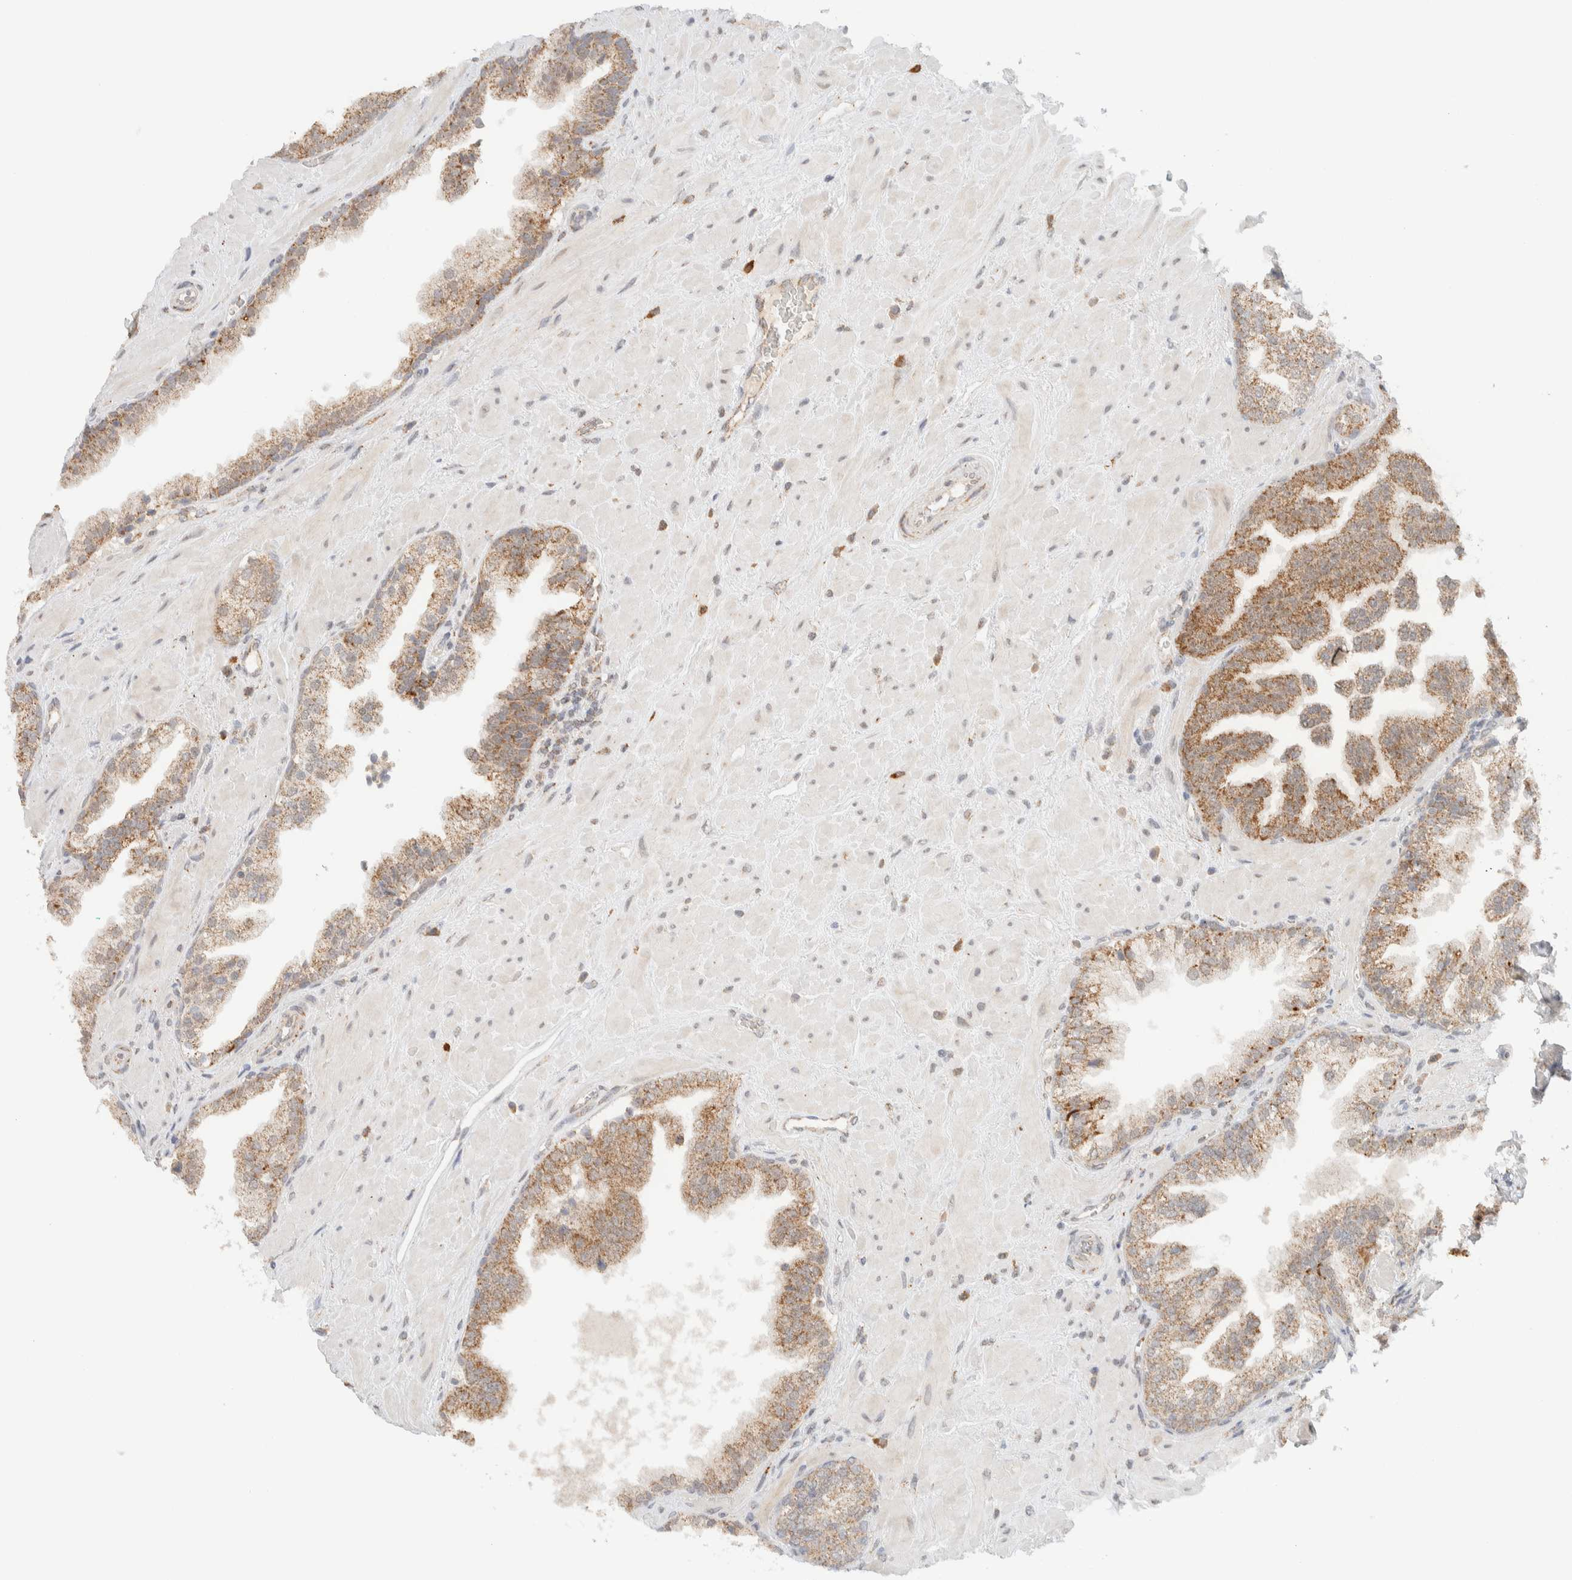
{"staining": {"intensity": "moderate", "quantity": ">75%", "location": "cytoplasmic/membranous"}, "tissue": "prostate cancer", "cell_type": "Tumor cells", "image_type": "cancer", "snomed": [{"axis": "morphology", "description": "Adenocarcinoma, Low grade"}, {"axis": "topography", "description": "Prostate"}], "caption": "Protein staining of prostate adenocarcinoma (low-grade) tissue shows moderate cytoplasmic/membranous expression in approximately >75% of tumor cells.", "gene": "MRPL41", "patient": {"sex": "male", "age": 71}}